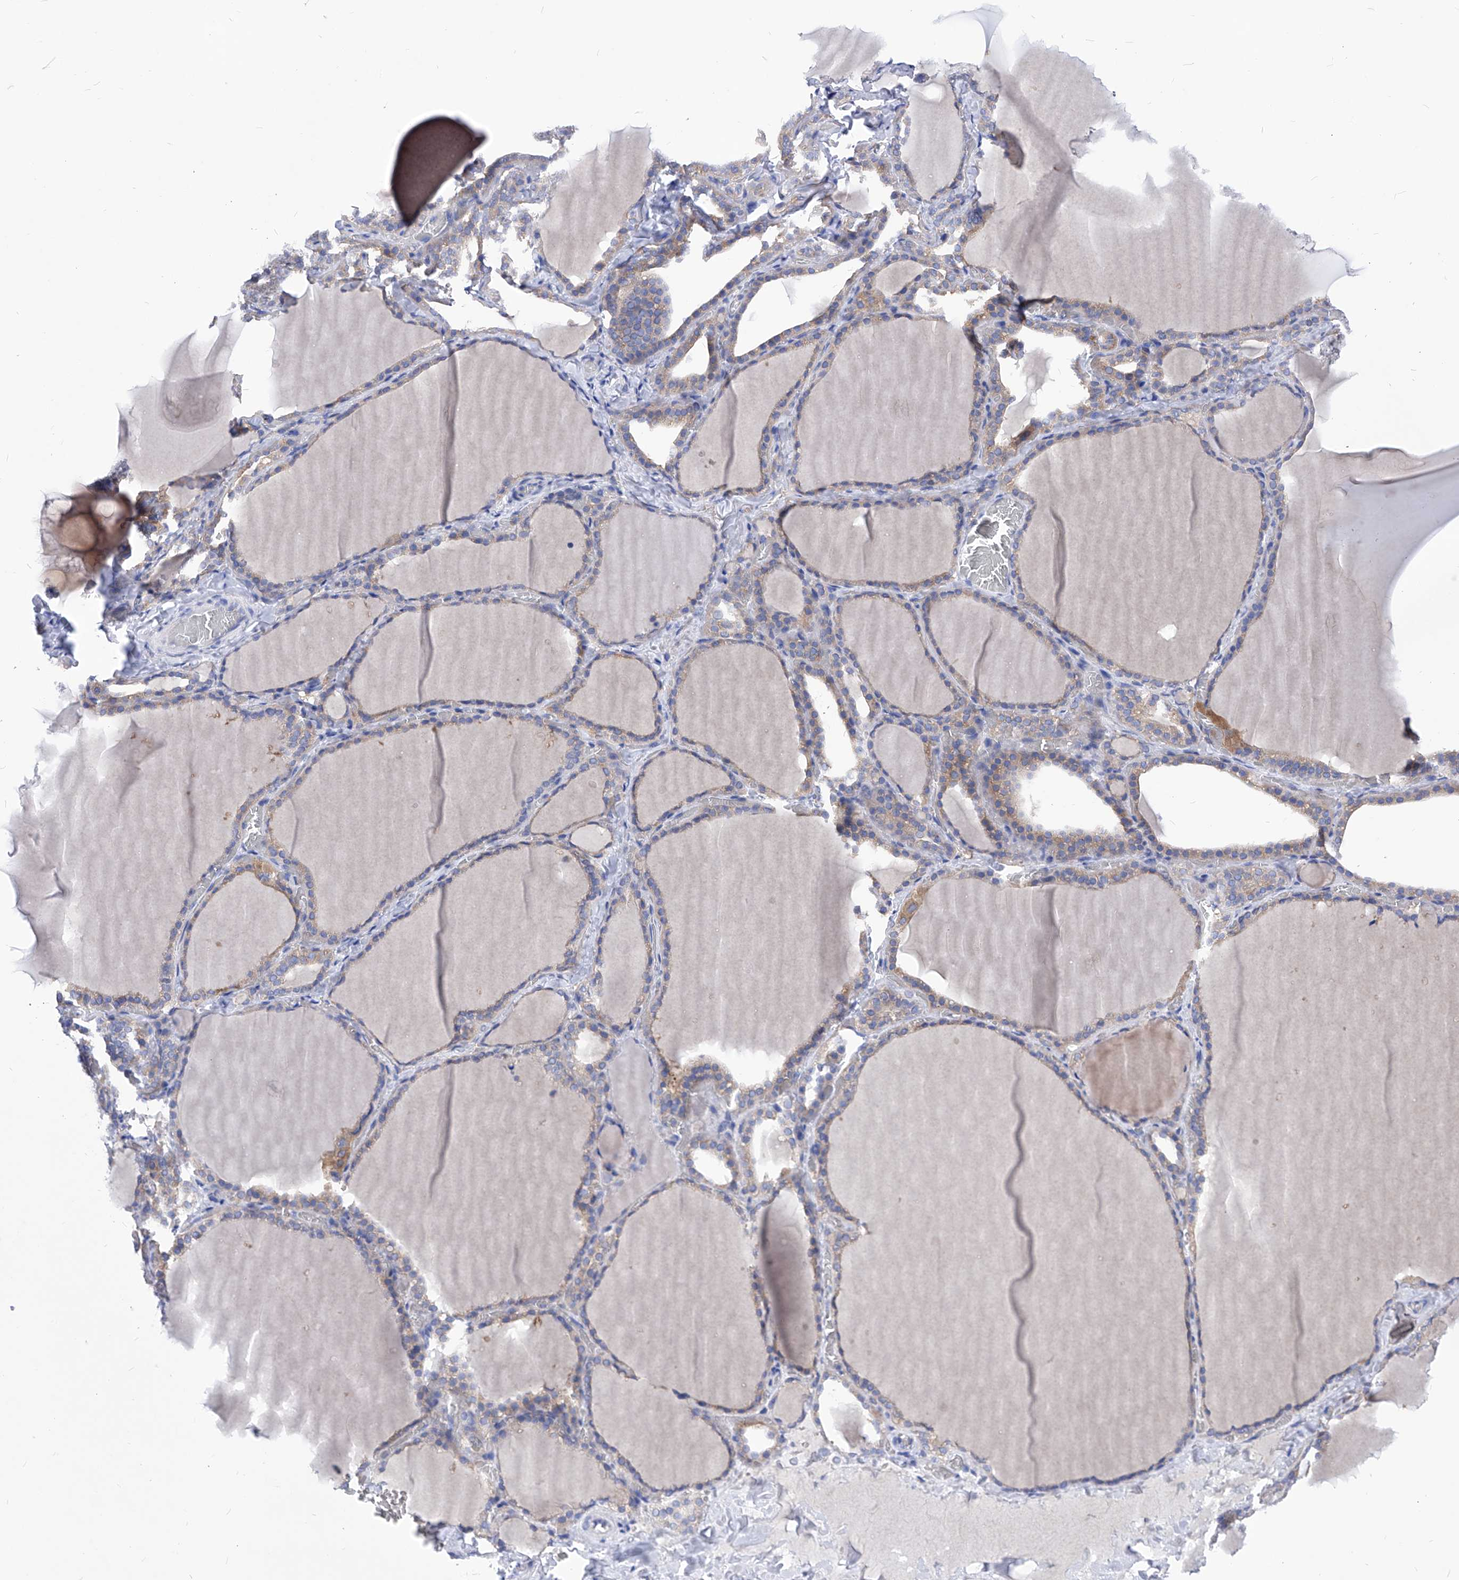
{"staining": {"intensity": "weak", "quantity": "25%-75%", "location": "cytoplasmic/membranous"}, "tissue": "thyroid gland", "cell_type": "Glandular cells", "image_type": "normal", "snomed": [{"axis": "morphology", "description": "Normal tissue, NOS"}, {"axis": "topography", "description": "Thyroid gland"}], "caption": "The histopathology image reveals a brown stain indicating the presence of a protein in the cytoplasmic/membranous of glandular cells in thyroid gland.", "gene": "XPNPEP1", "patient": {"sex": "female", "age": 22}}